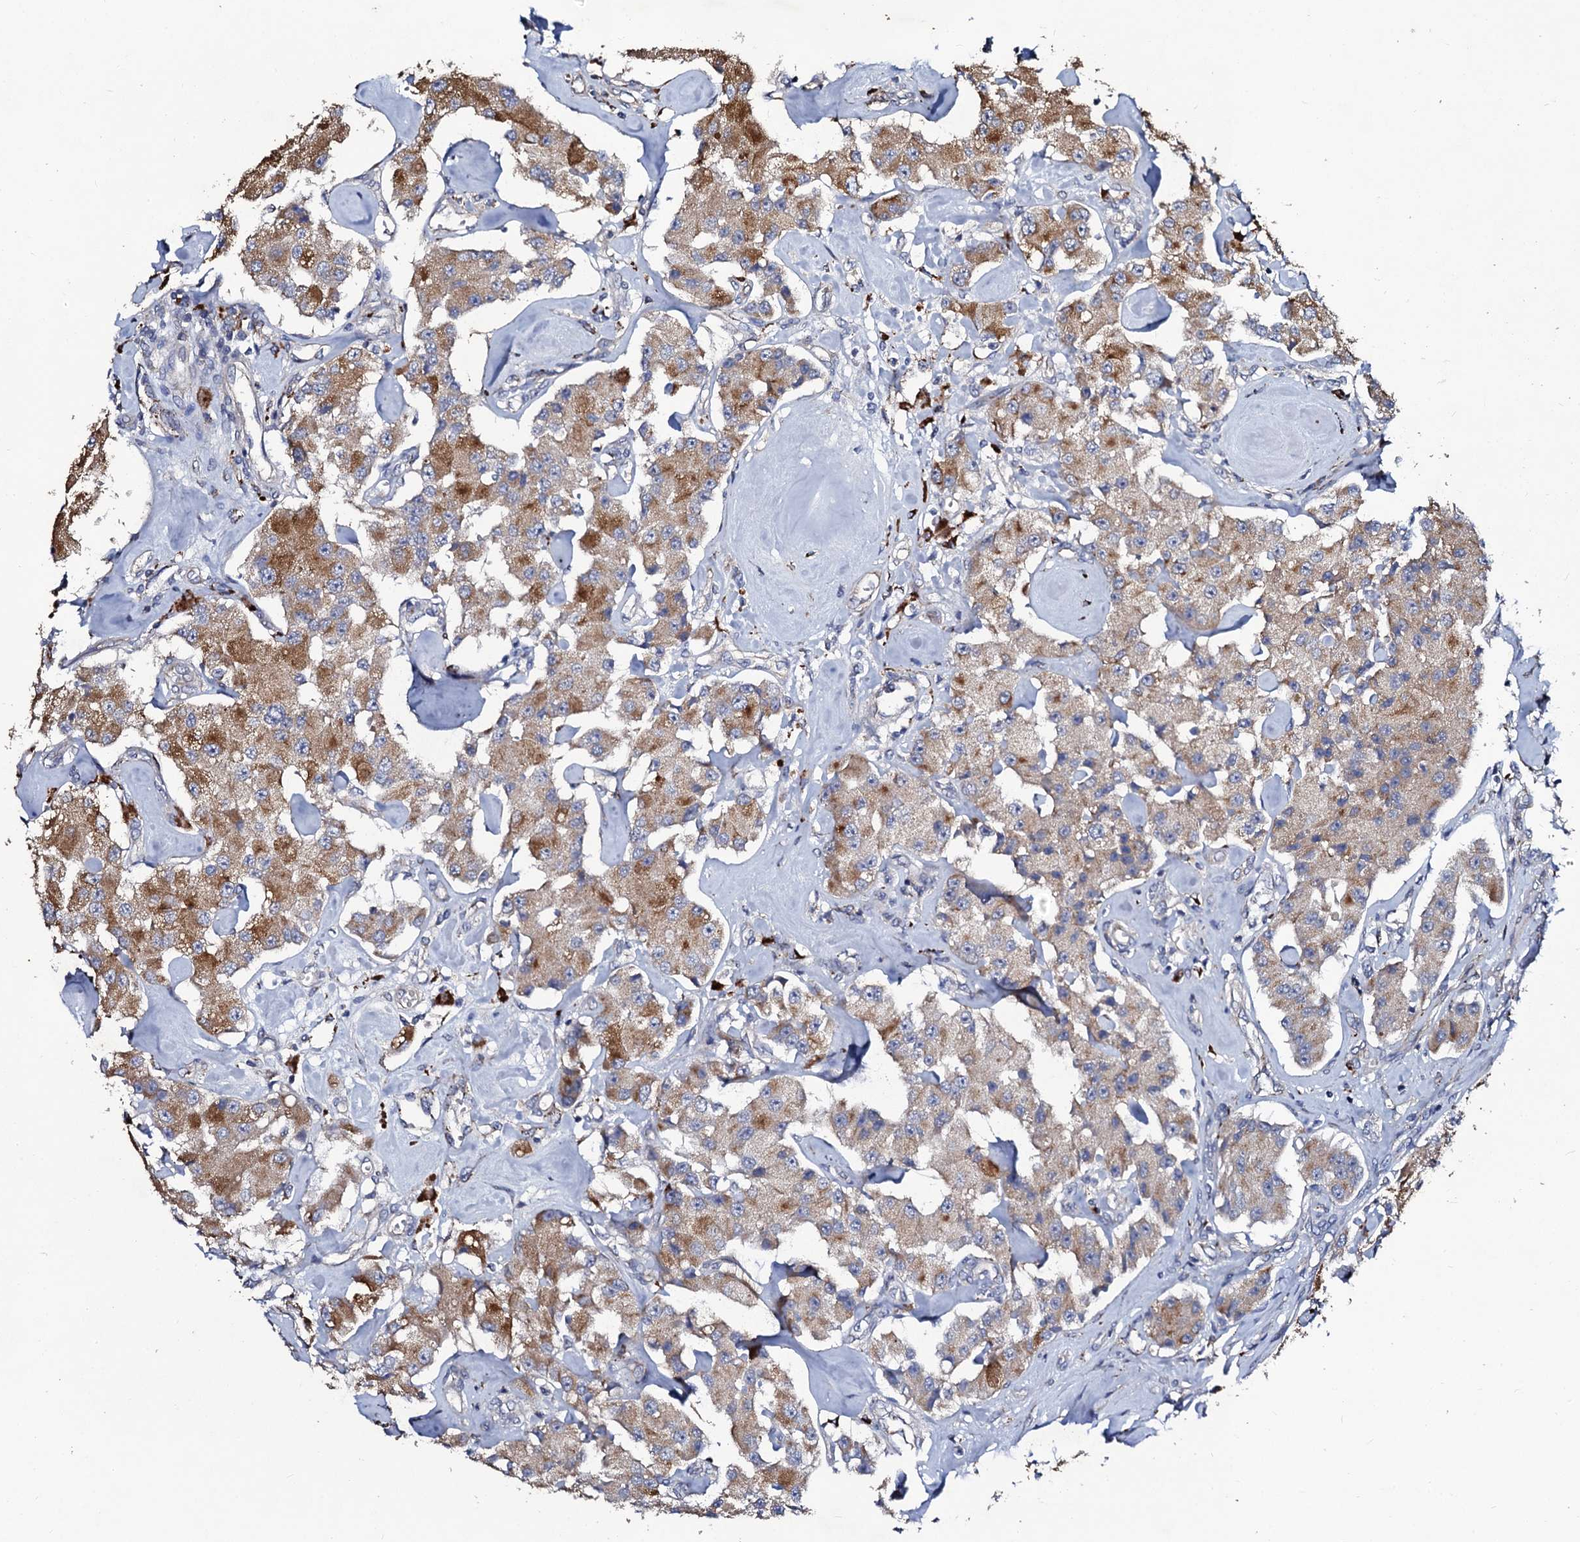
{"staining": {"intensity": "moderate", "quantity": "25%-75%", "location": "cytoplasmic/membranous"}, "tissue": "carcinoid", "cell_type": "Tumor cells", "image_type": "cancer", "snomed": [{"axis": "morphology", "description": "Carcinoid, malignant, NOS"}, {"axis": "topography", "description": "Pancreas"}], "caption": "IHC staining of malignant carcinoid, which reveals medium levels of moderate cytoplasmic/membranous positivity in about 25%-75% of tumor cells indicating moderate cytoplasmic/membranous protein positivity. The staining was performed using DAB (brown) for protein detection and nuclei were counterstained in hematoxylin (blue).", "gene": "GLCE", "patient": {"sex": "male", "age": 41}}